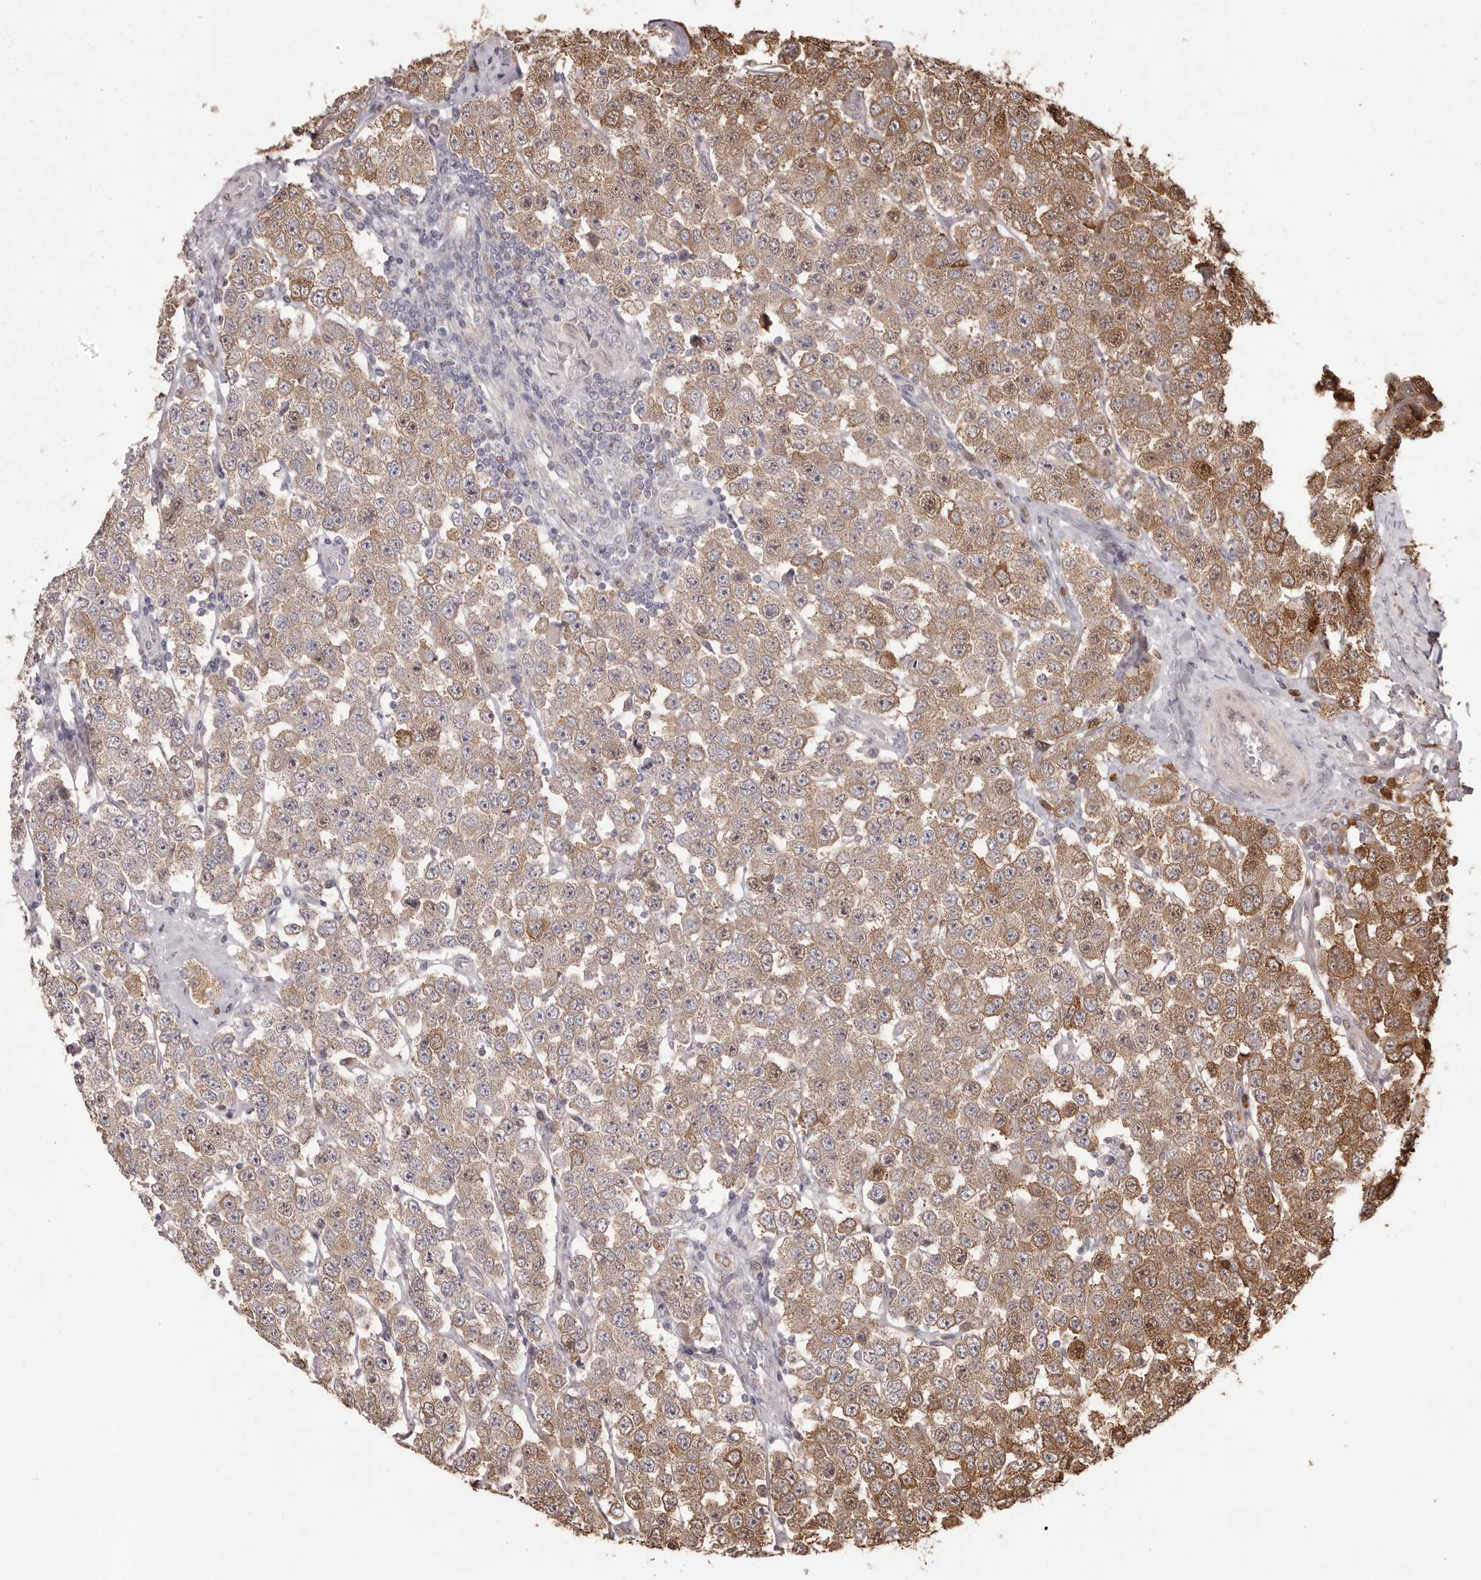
{"staining": {"intensity": "moderate", "quantity": ">75%", "location": "cytoplasmic/membranous"}, "tissue": "testis cancer", "cell_type": "Tumor cells", "image_type": "cancer", "snomed": [{"axis": "morphology", "description": "Seminoma, NOS"}, {"axis": "topography", "description": "Testis"}], "caption": "High-power microscopy captured an immunohistochemistry (IHC) micrograph of testis cancer (seminoma), revealing moderate cytoplasmic/membranous positivity in approximately >75% of tumor cells.", "gene": "GFOD1", "patient": {"sex": "male", "age": 28}}